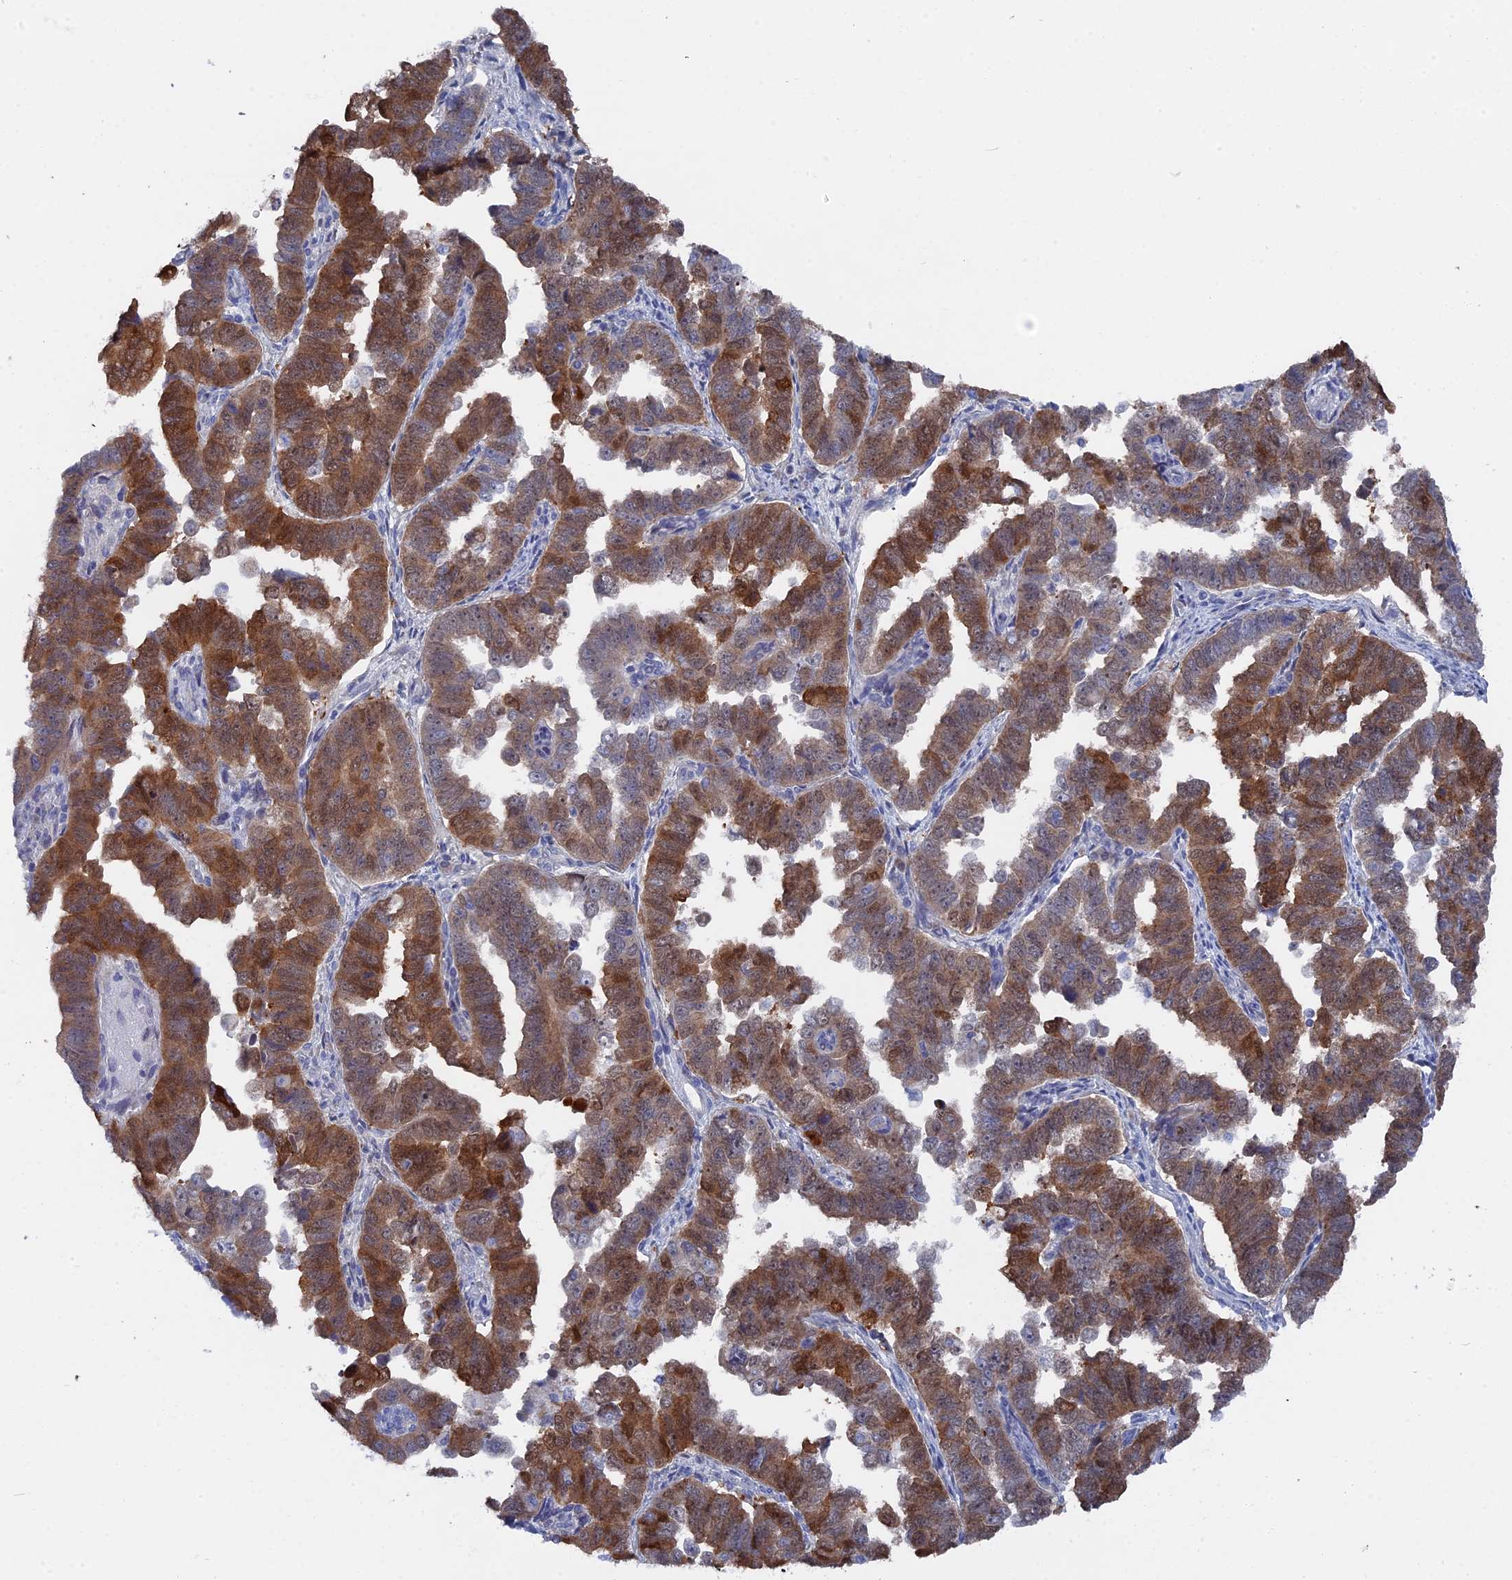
{"staining": {"intensity": "strong", "quantity": ">75%", "location": "cytoplasmic/membranous"}, "tissue": "endometrial cancer", "cell_type": "Tumor cells", "image_type": "cancer", "snomed": [{"axis": "morphology", "description": "Adenocarcinoma, NOS"}, {"axis": "topography", "description": "Endometrium"}], "caption": "The immunohistochemical stain highlights strong cytoplasmic/membranous expression in tumor cells of adenocarcinoma (endometrial) tissue.", "gene": "TMEM161A", "patient": {"sex": "female", "age": 75}}